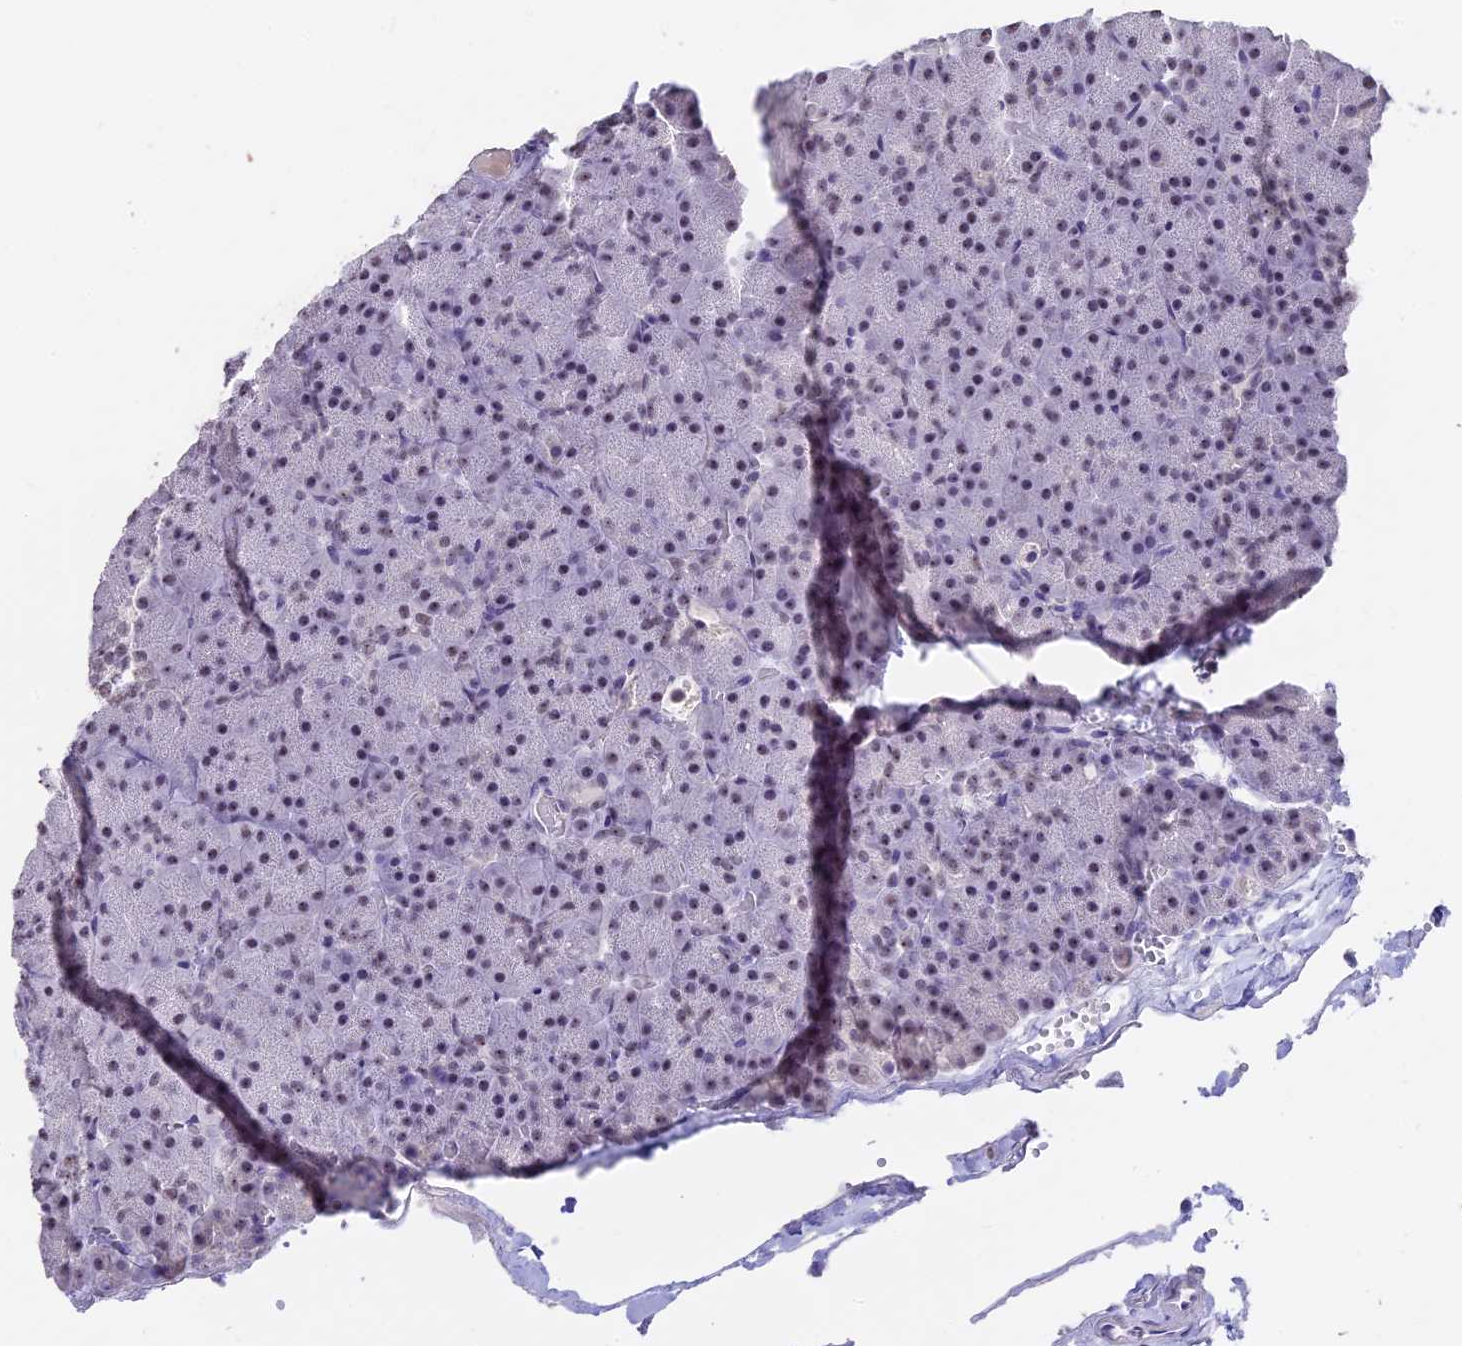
{"staining": {"intensity": "moderate", "quantity": "<25%", "location": "nuclear"}, "tissue": "pancreas", "cell_type": "Exocrine glandular cells", "image_type": "normal", "snomed": [{"axis": "morphology", "description": "Normal tissue, NOS"}, {"axis": "topography", "description": "Pancreas"}], "caption": "Protein analysis of unremarkable pancreas exhibits moderate nuclear expression in about <25% of exocrine glandular cells.", "gene": "SETD2", "patient": {"sex": "male", "age": 36}}